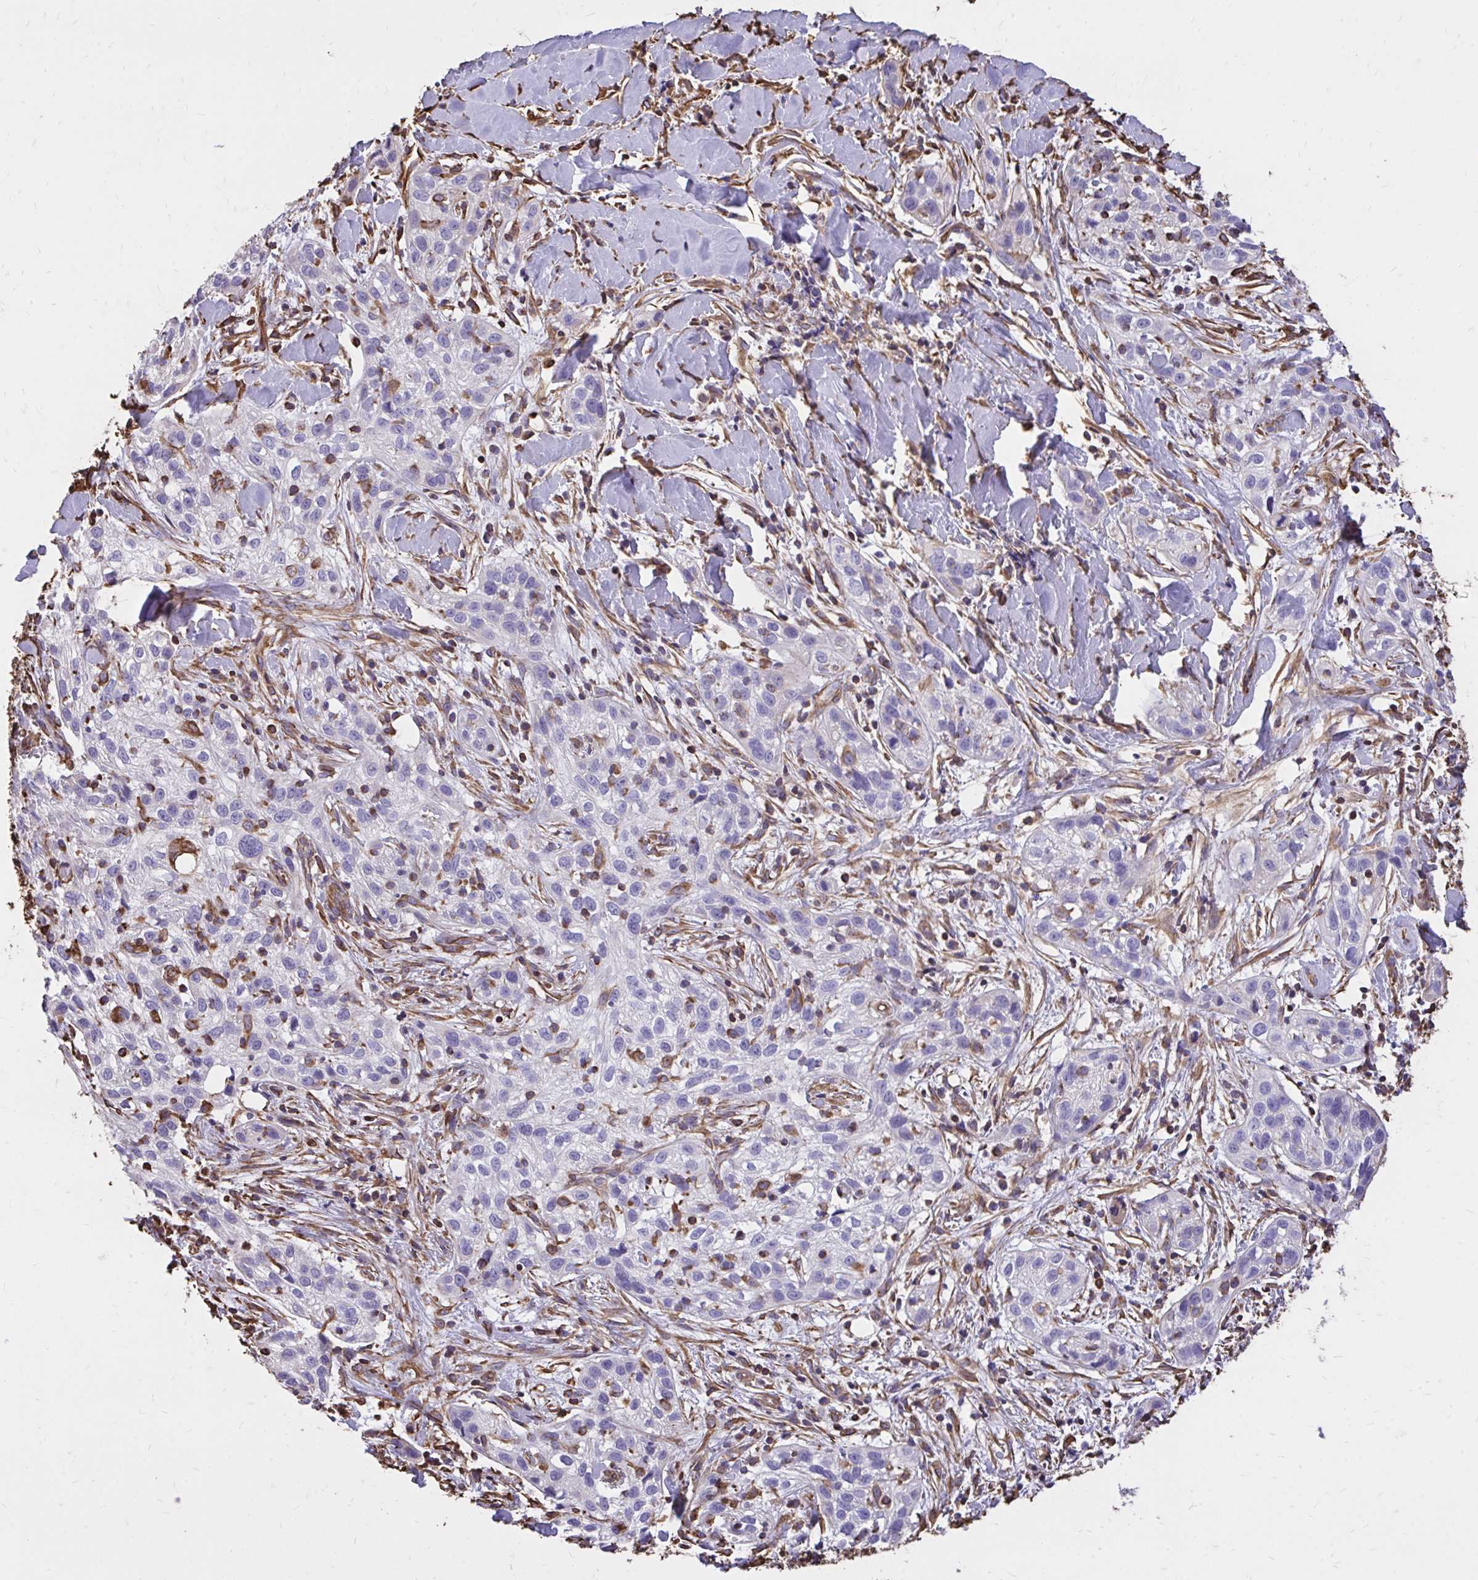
{"staining": {"intensity": "negative", "quantity": "none", "location": "none"}, "tissue": "skin cancer", "cell_type": "Tumor cells", "image_type": "cancer", "snomed": [{"axis": "morphology", "description": "Squamous cell carcinoma, NOS"}, {"axis": "topography", "description": "Skin"}], "caption": "This is an immunohistochemistry (IHC) histopathology image of human squamous cell carcinoma (skin). There is no staining in tumor cells.", "gene": "RNF103", "patient": {"sex": "male", "age": 82}}